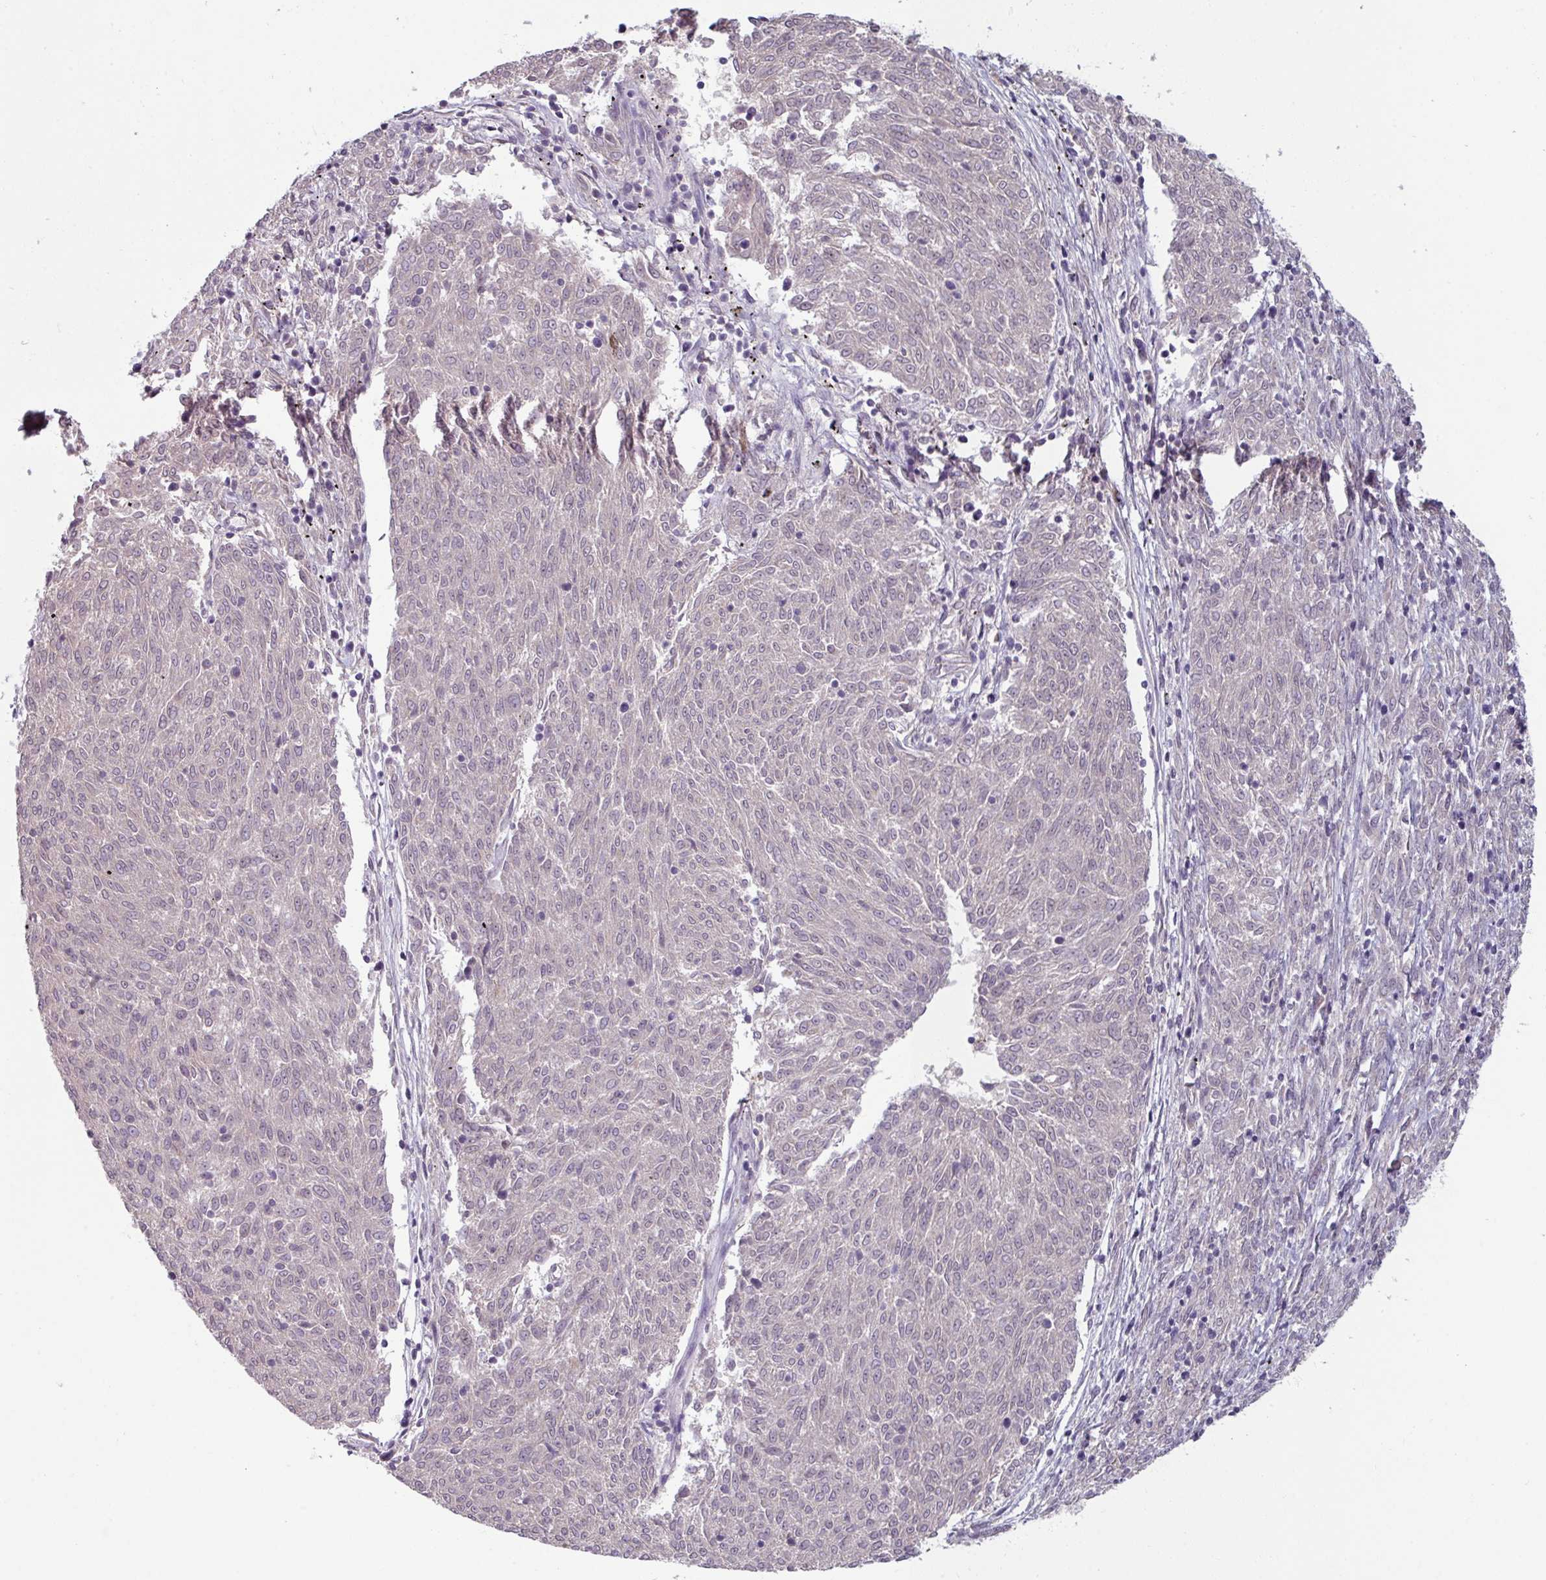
{"staining": {"intensity": "negative", "quantity": "none", "location": "none"}, "tissue": "melanoma", "cell_type": "Tumor cells", "image_type": "cancer", "snomed": [{"axis": "morphology", "description": "Malignant melanoma, NOS"}, {"axis": "topography", "description": "Skin"}], "caption": "DAB (3,3'-diaminobenzidine) immunohistochemical staining of human malignant melanoma displays no significant positivity in tumor cells.", "gene": "UVSSA", "patient": {"sex": "female", "age": 72}}